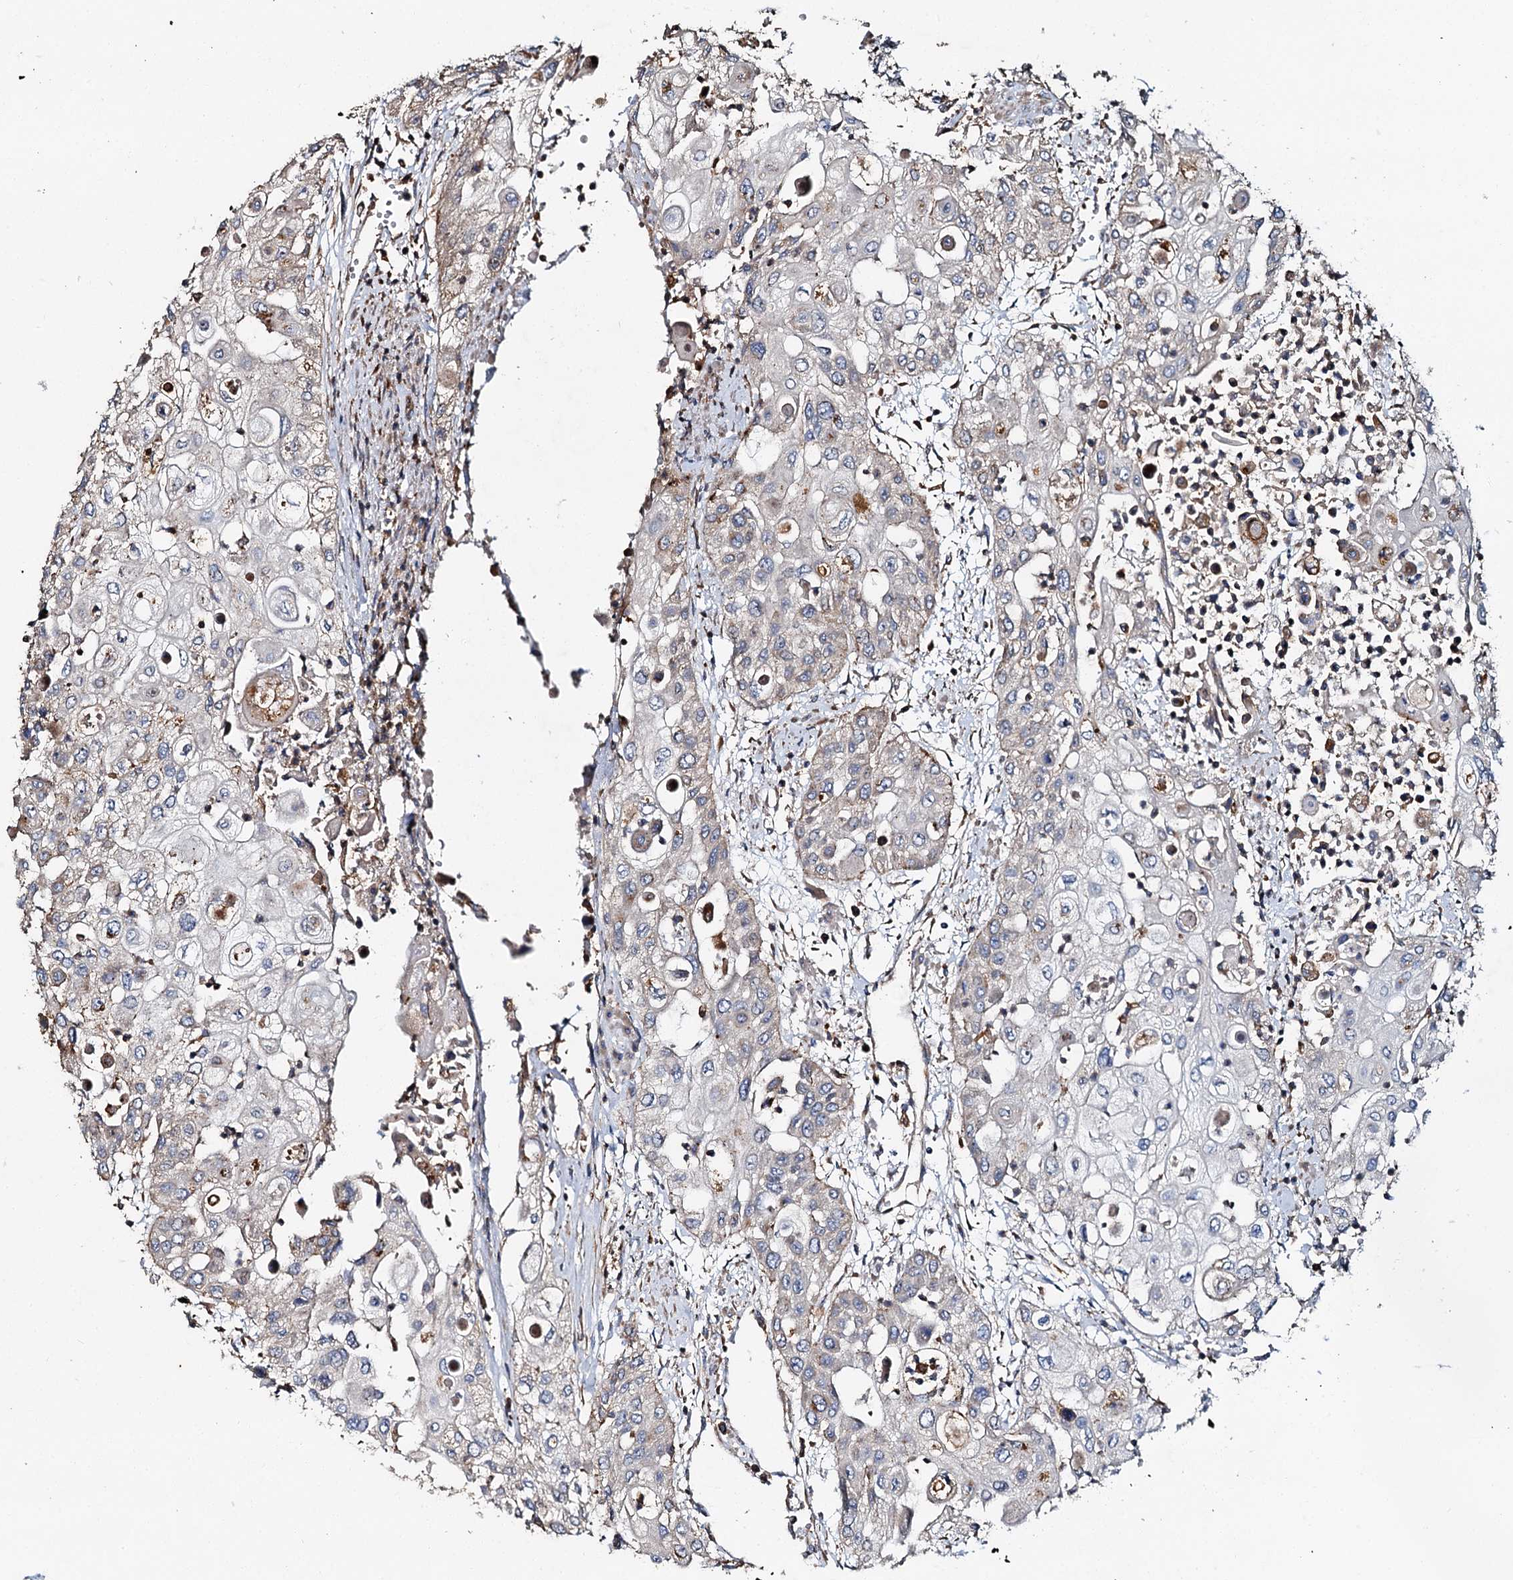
{"staining": {"intensity": "negative", "quantity": "none", "location": "none"}, "tissue": "urothelial cancer", "cell_type": "Tumor cells", "image_type": "cancer", "snomed": [{"axis": "morphology", "description": "Urothelial carcinoma, High grade"}, {"axis": "topography", "description": "Urinary bladder"}], "caption": "IHC micrograph of high-grade urothelial carcinoma stained for a protein (brown), which exhibits no expression in tumor cells.", "gene": "WDR73", "patient": {"sex": "female", "age": 79}}